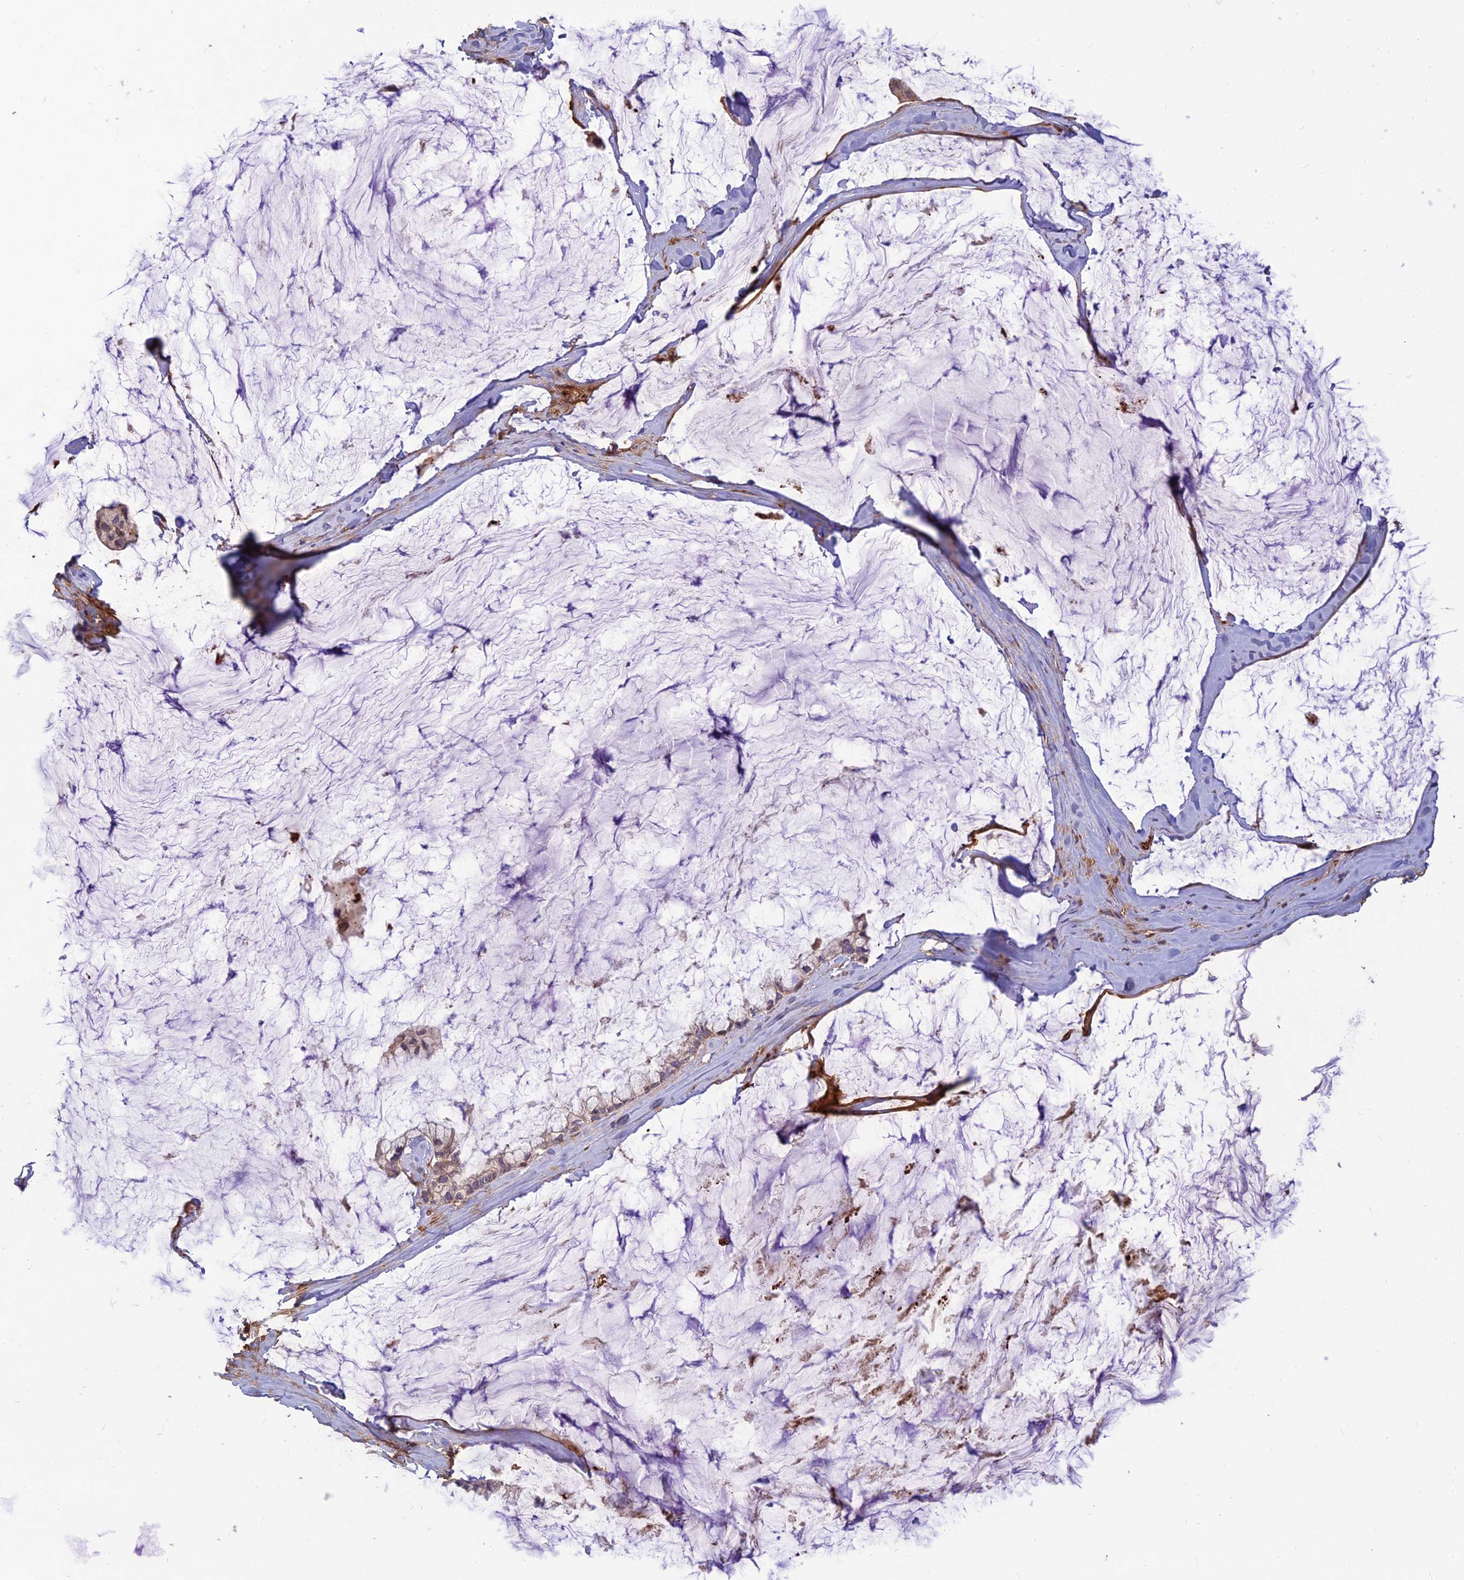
{"staining": {"intensity": "weak", "quantity": "25%-75%", "location": "cytoplasmic/membranous"}, "tissue": "ovarian cancer", "cell_type": "Tumor cells", "image_type": "cancer", "snomed": [{"axis": "morphology", "description": "Cystadenocarcinoma, mucinous, NOS"}, {"axis": "topography", "description": "Ovary"}], "caption": "Tumor cells exhibit low levels of weak cytoplasmic/membranous expression in approximately 25%-75% of cells in human ovarian cancer (mucinous cystadenocarcinoma). Nuclei are stained in blue.", "gene": "ST8SIA5", "patient": {"sex": "female", "age": 39}}